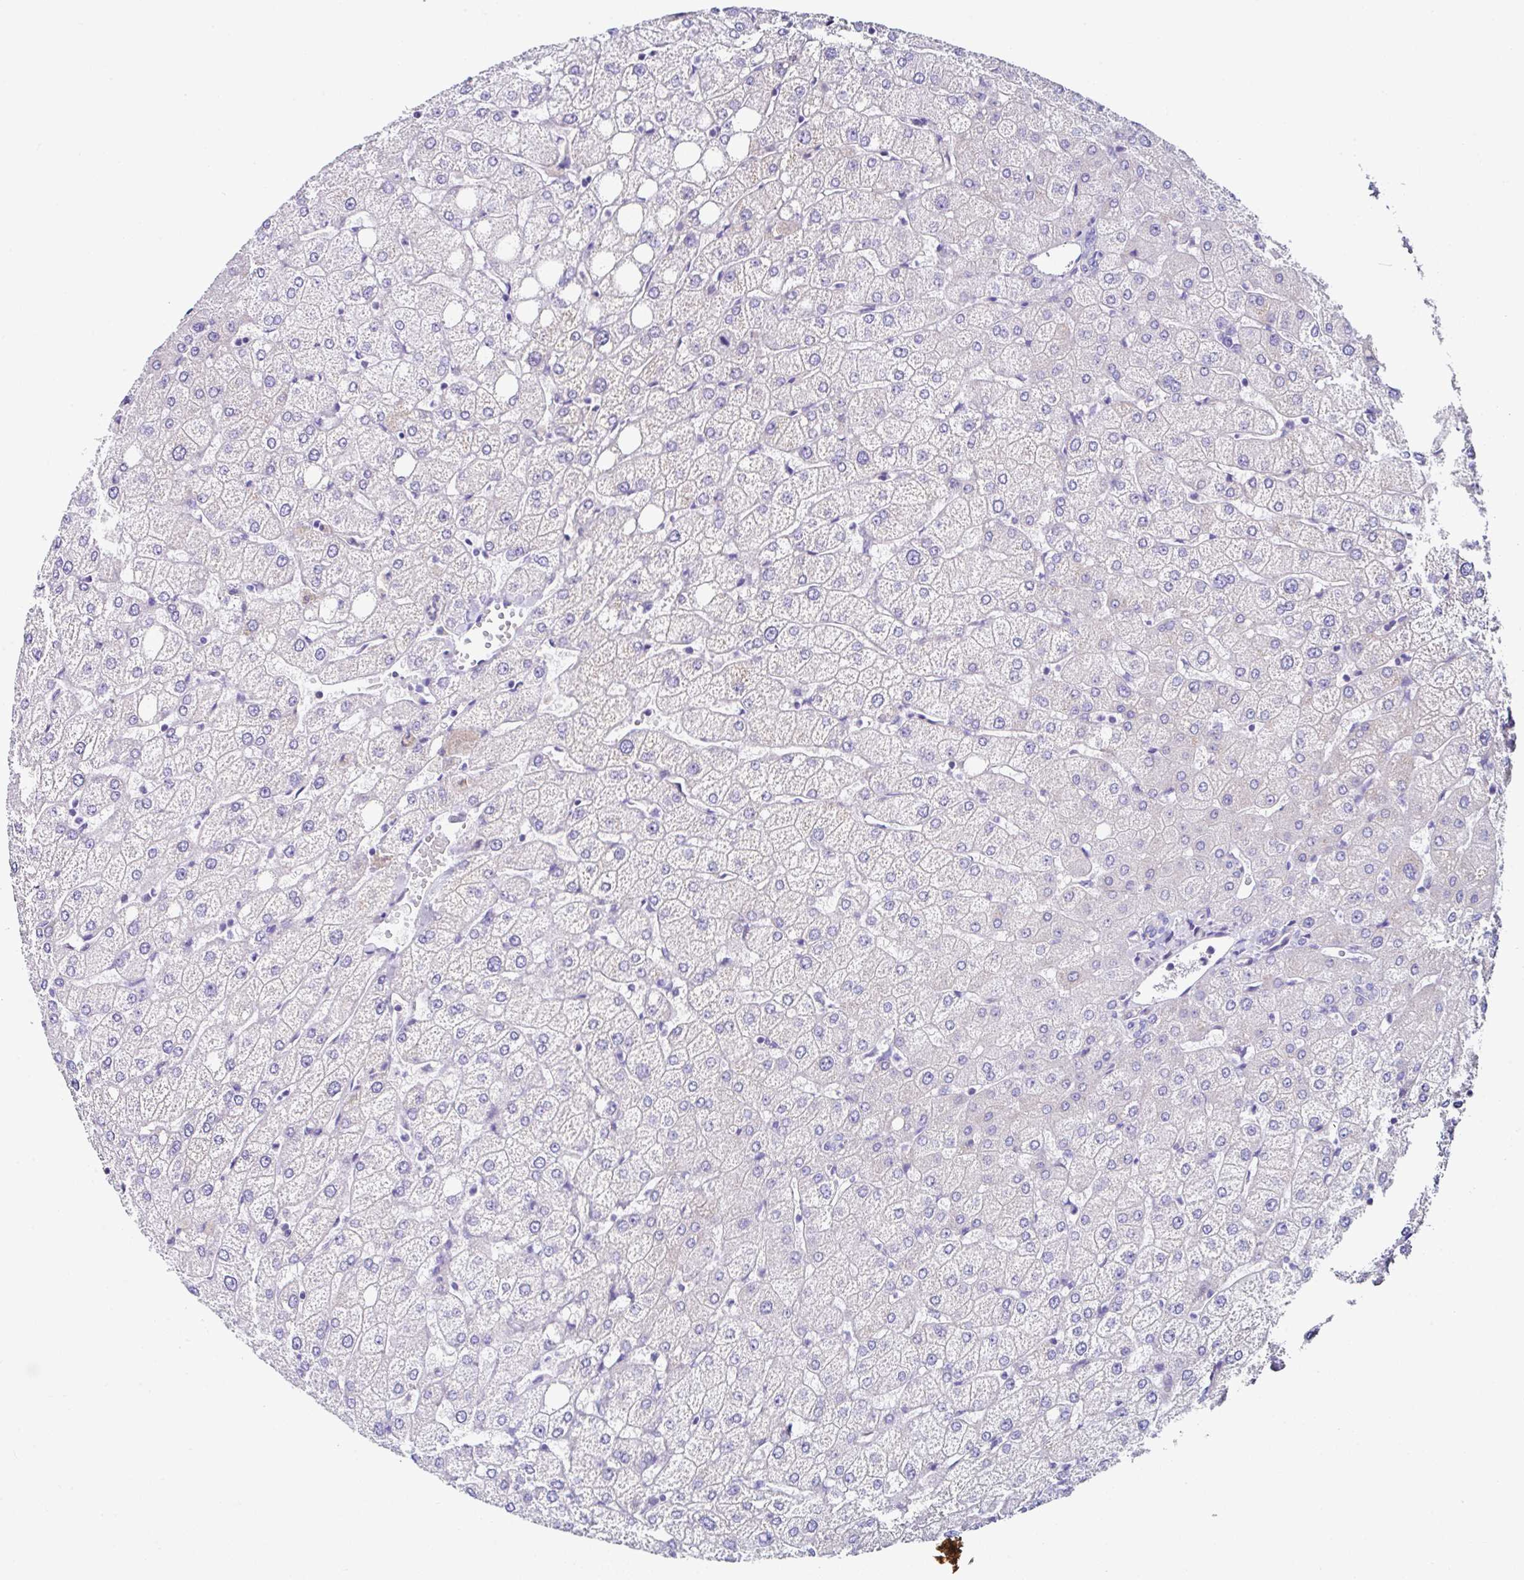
{"staining": {"intensity": "negative", "quantity": "none", "location": "none"}, "tissue": "liver", "cell_type": "Cholangiocytes", "image_type": "normal", "snomed": [{"axis": "morphology", "description": "Normal tissue, NOS"}, {"axis": "topography", "description": "Liver"}], "caption": "This is an IHC image of benign liver. There is no expression in cholangiocytes.", "gene": "UGT3A1", "patient": {"sex": "female", "age": 54}}